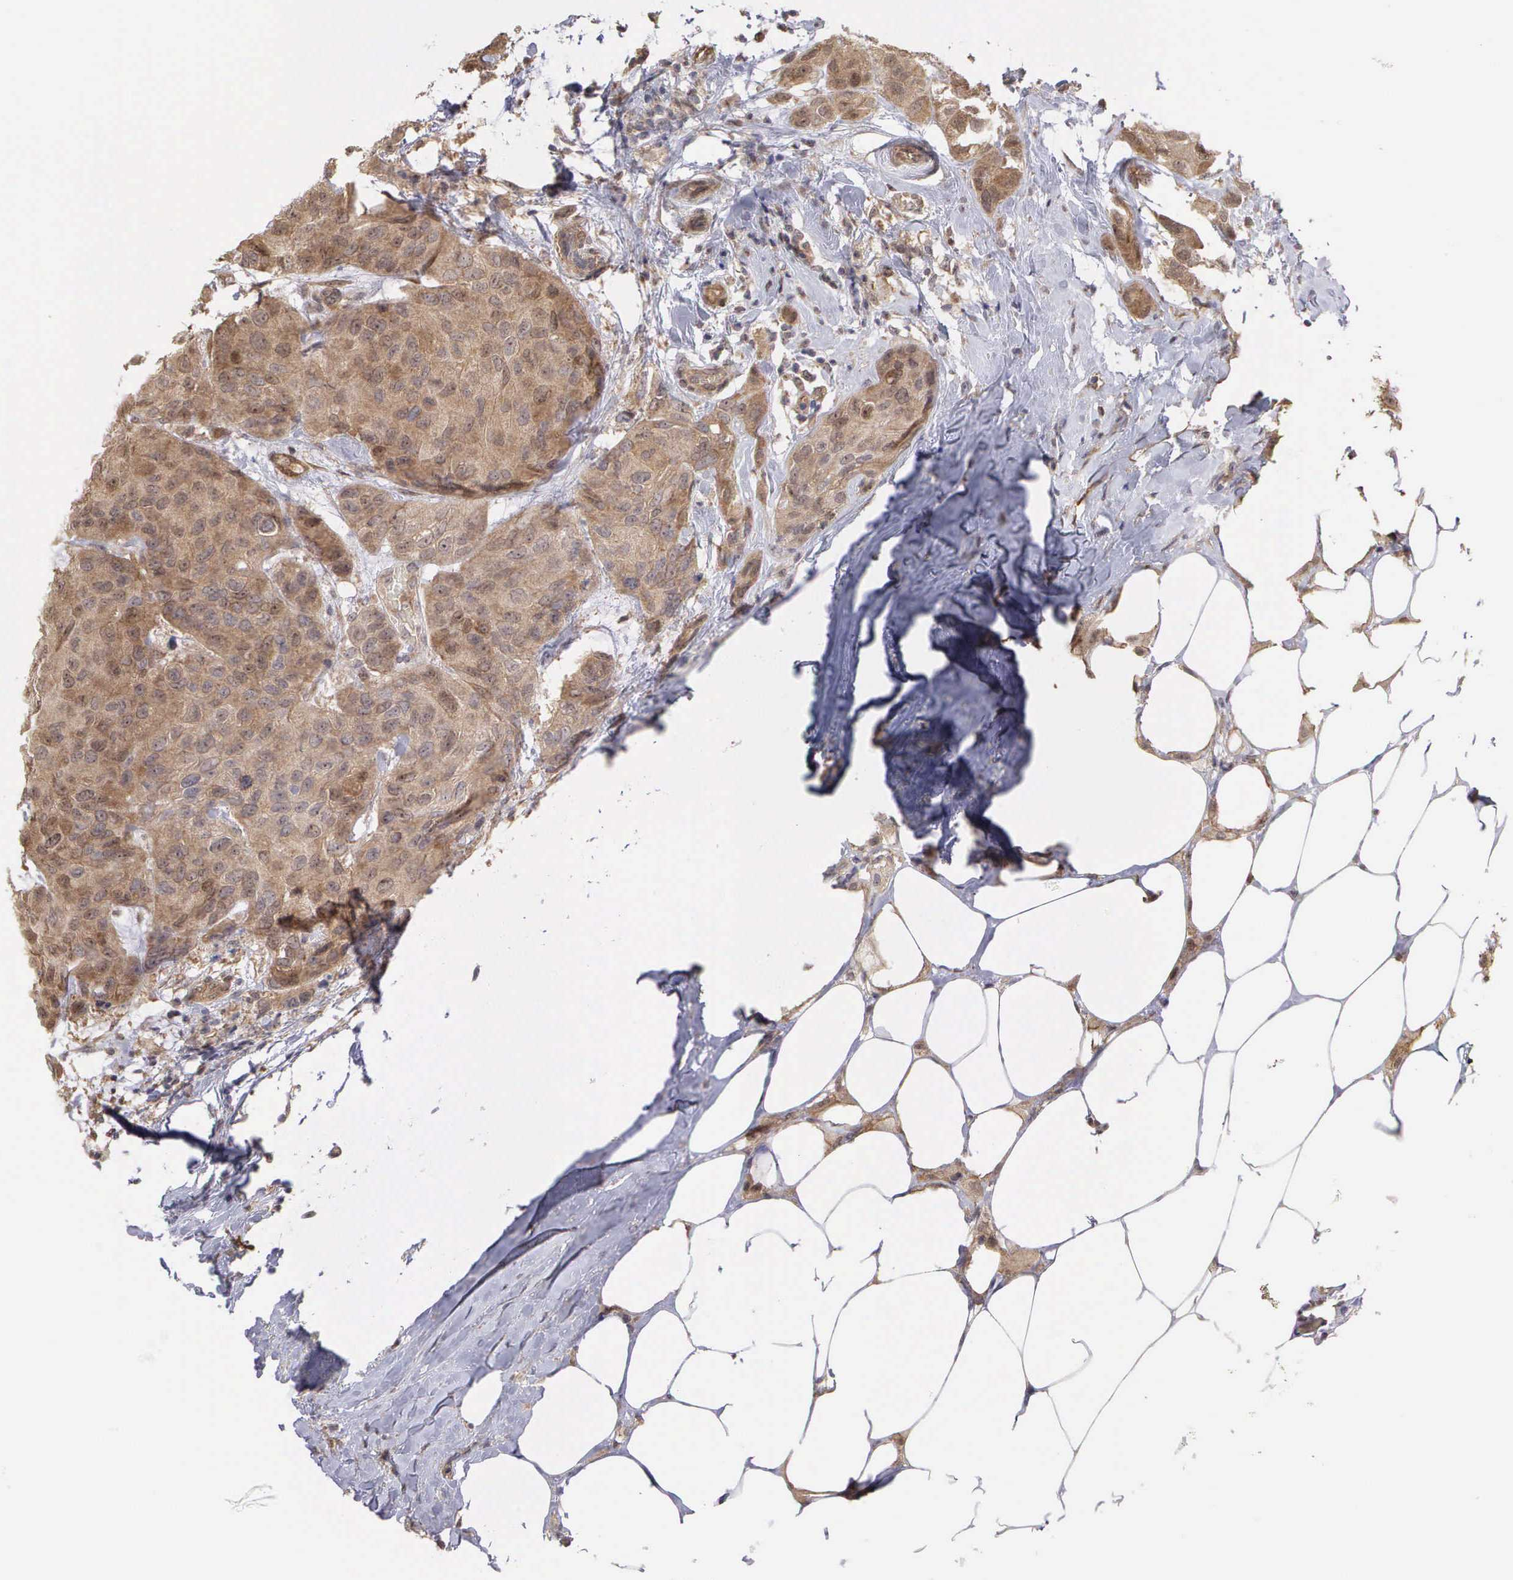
{"staining": {"intensity": "moderate", "quantity": ">75%", "location": "cytoplasmic/membranous,nuclear"}, "tissue": "breast cancer", "cell_type": "Tumor cells", "image_type": "cancer", "snomed": [{"axis": "morphology", "description": "Duct carcinoma"}, {"axis": "topography", "description": "Breast"}], "caption": "Protein staining exhibits moderate cytoplasmic/membranous and nuclear positivity in approximately >75% of tumor cells in intraductal carcinoma (breast). (IHC, brightfield microscopy, high magnification).", "gene": "DNAJB7", "patient": {"sex": "female", "age": 68}}